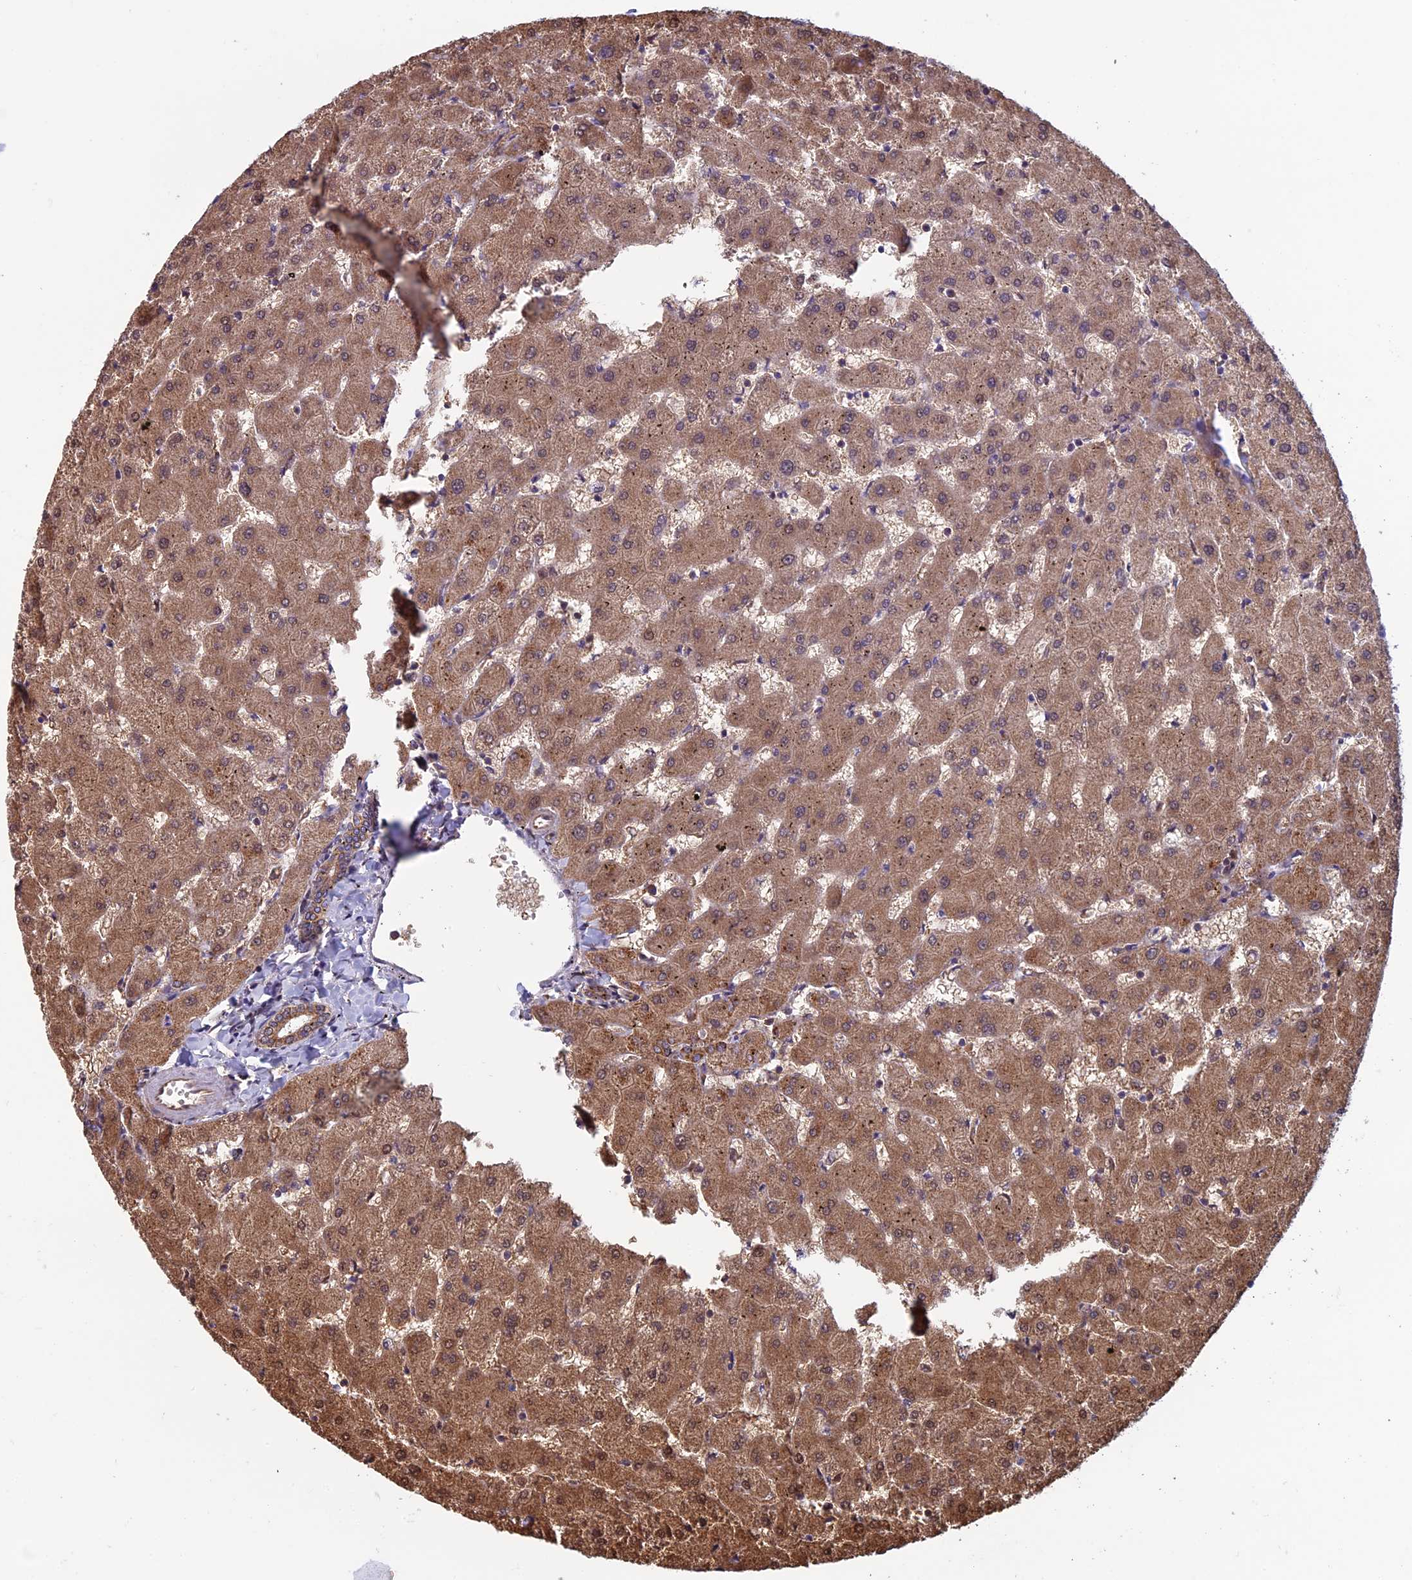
{"staining": {"intensity": "moderate", "quantity": ">75%", "location": "cytoplasmic/membranous"}, "tissue": "liver", "cell_type": "Cholangiocytes", "image_type": "normal", "snomed": [{"axis": "morphology", "description": "Normal tissue, NOS"}, {"axis": "topography", "description": "Liver"}], "caption": "Immunohistochemistry (IHC) histopathology image of unremarkable liver stained for a protein (brown), which demonstrates medium levels of moderate cytoplasmic/membranous expression in about >75% of cholangiocytes.", "gene": "CCDC8", "patient": {"sex": "female", "age": 63}}